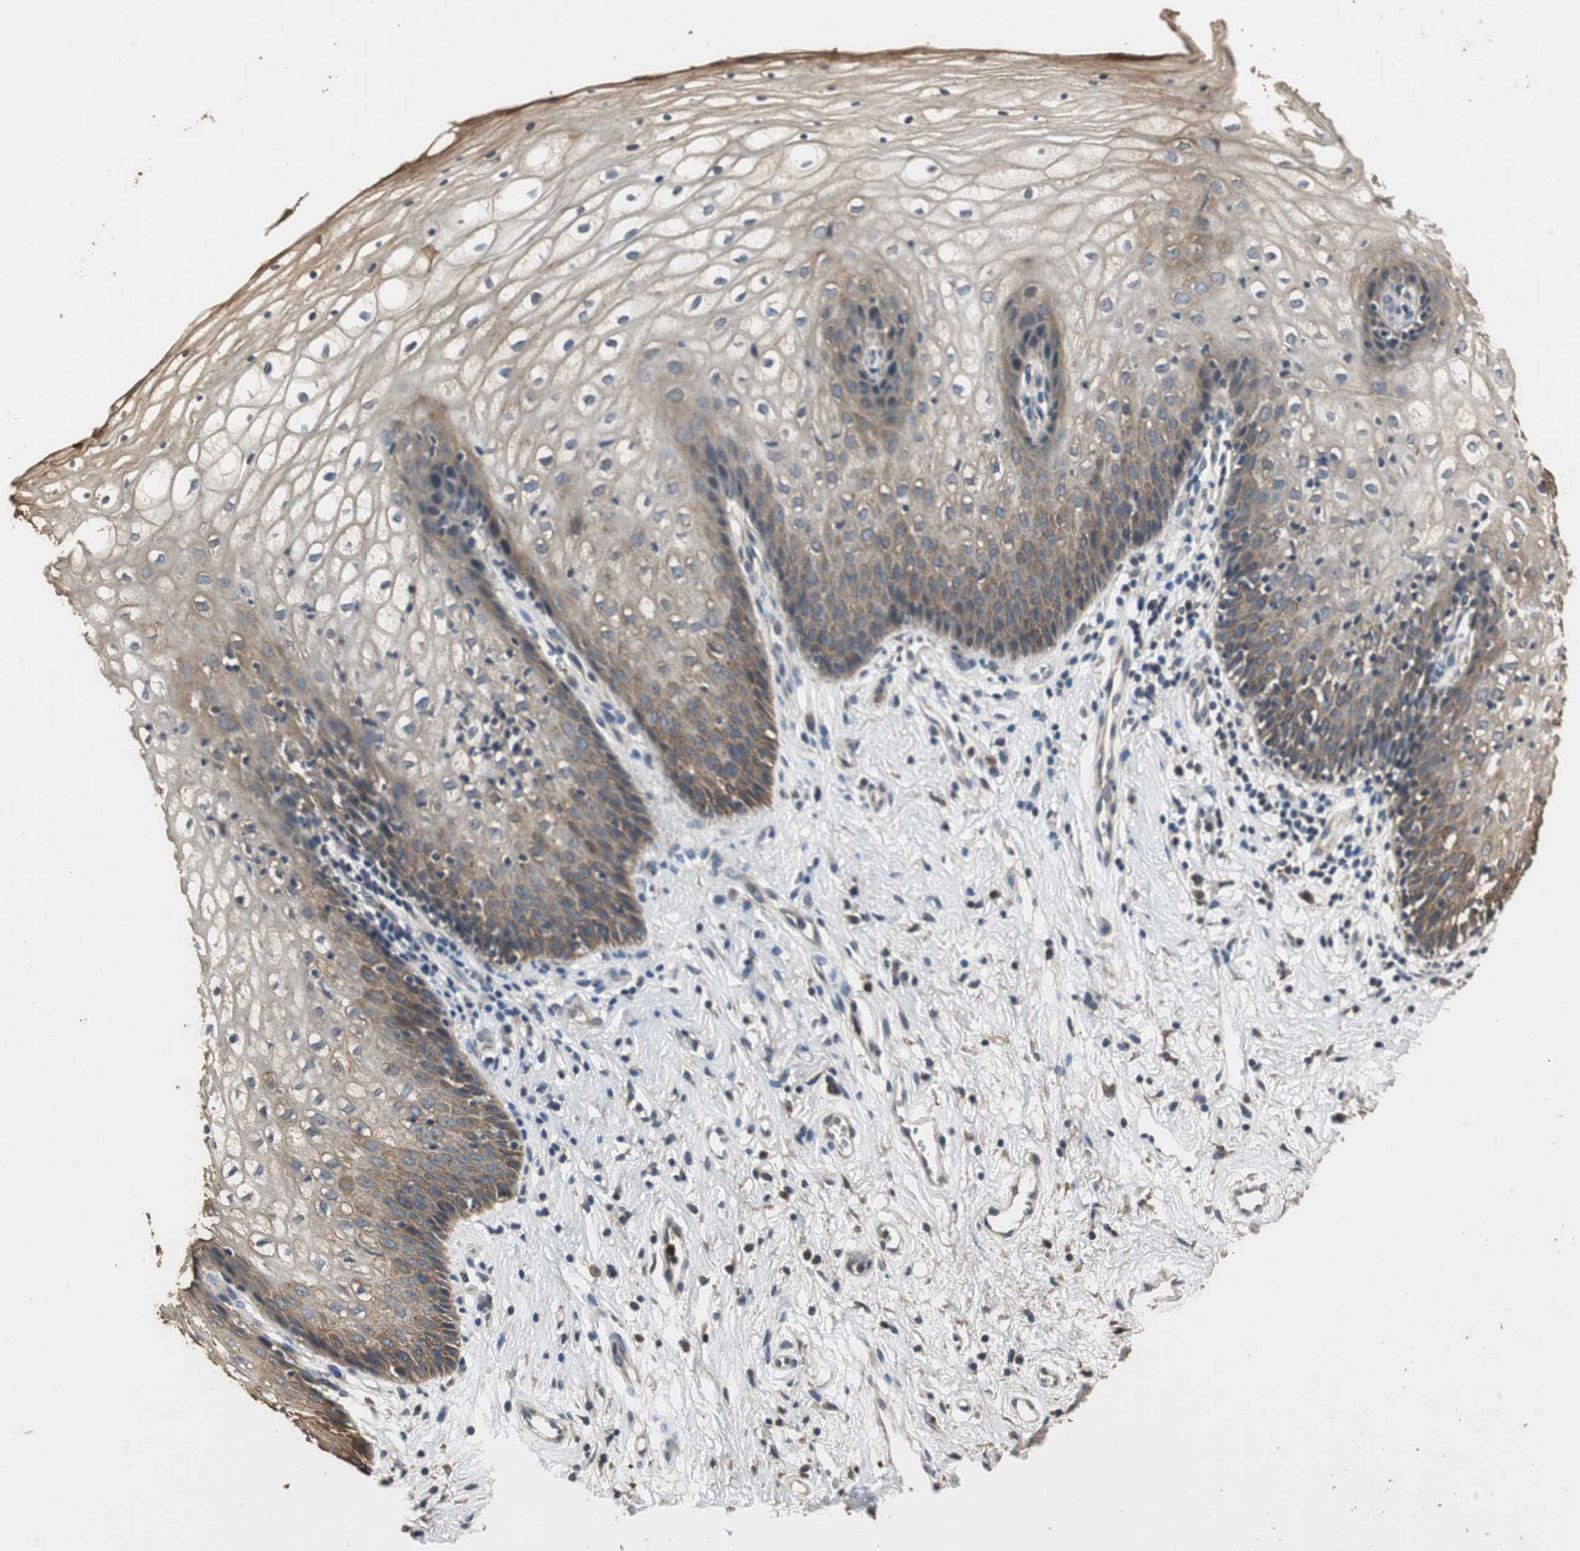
{"staining": {"intensity": "moderate", "quantity": ">75%", "location": "cytoplasmic/membranous"}, "tissue": "vagina", "cell_type": "Squamous epithelial cells", "image_type": "normal", "snomed": [{"axis": "morphology", "description": "Normal tissue, NOS"}, {"axis": "topography", "description": "Vagina"}], "caption": "Moderate cytoplasmic/membranous expression is identified in approximately >75% of squamous epithelial cells in unremarkable vagina. (DAB (3,3'-diaminobenzidine) IHC, brown staining for protein, blue staining for nuclei).", "gene": "TMPRSS4", "patient": {"sex": "female", "age": 34}}